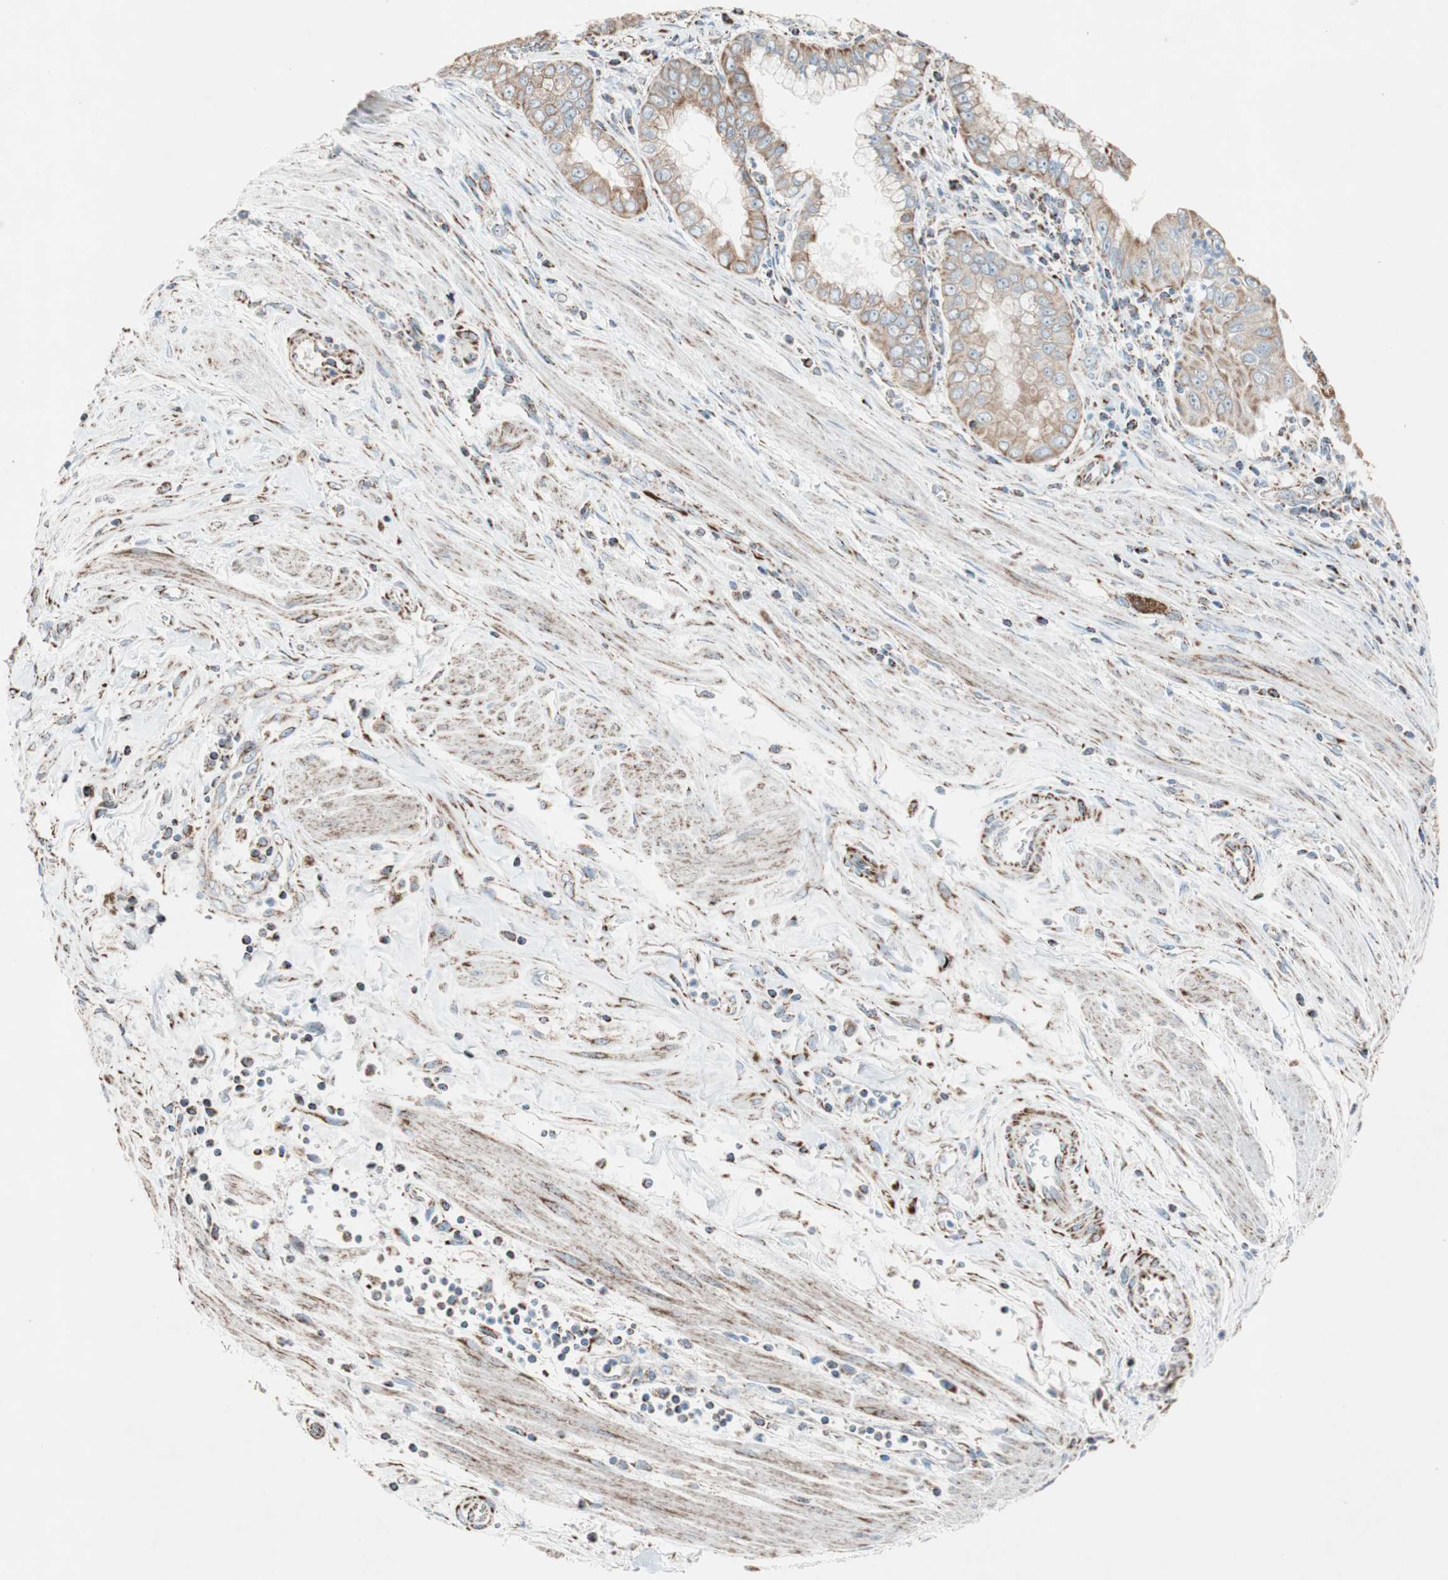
{"staining": {"intensity": "moderate", "quantity": ">75%", "location": "cytoplasmic/membranous"}, "tissue": "pancreatic cancer", "cell_type": "Tumor cells", "image_type": "cancer", "snomed": [{"axis": "morphology", "description": "Normal tissue, NOS"}, {"axis": "topography", "description": "Lymph node"}], "caption": "An image of pancreatic cancer stained for a protein displays moderate cytoplasmic/membranous brown staining in tumor cells.", "gene": "PCSK4", "patient": {"sex": "male", "age": 50}}